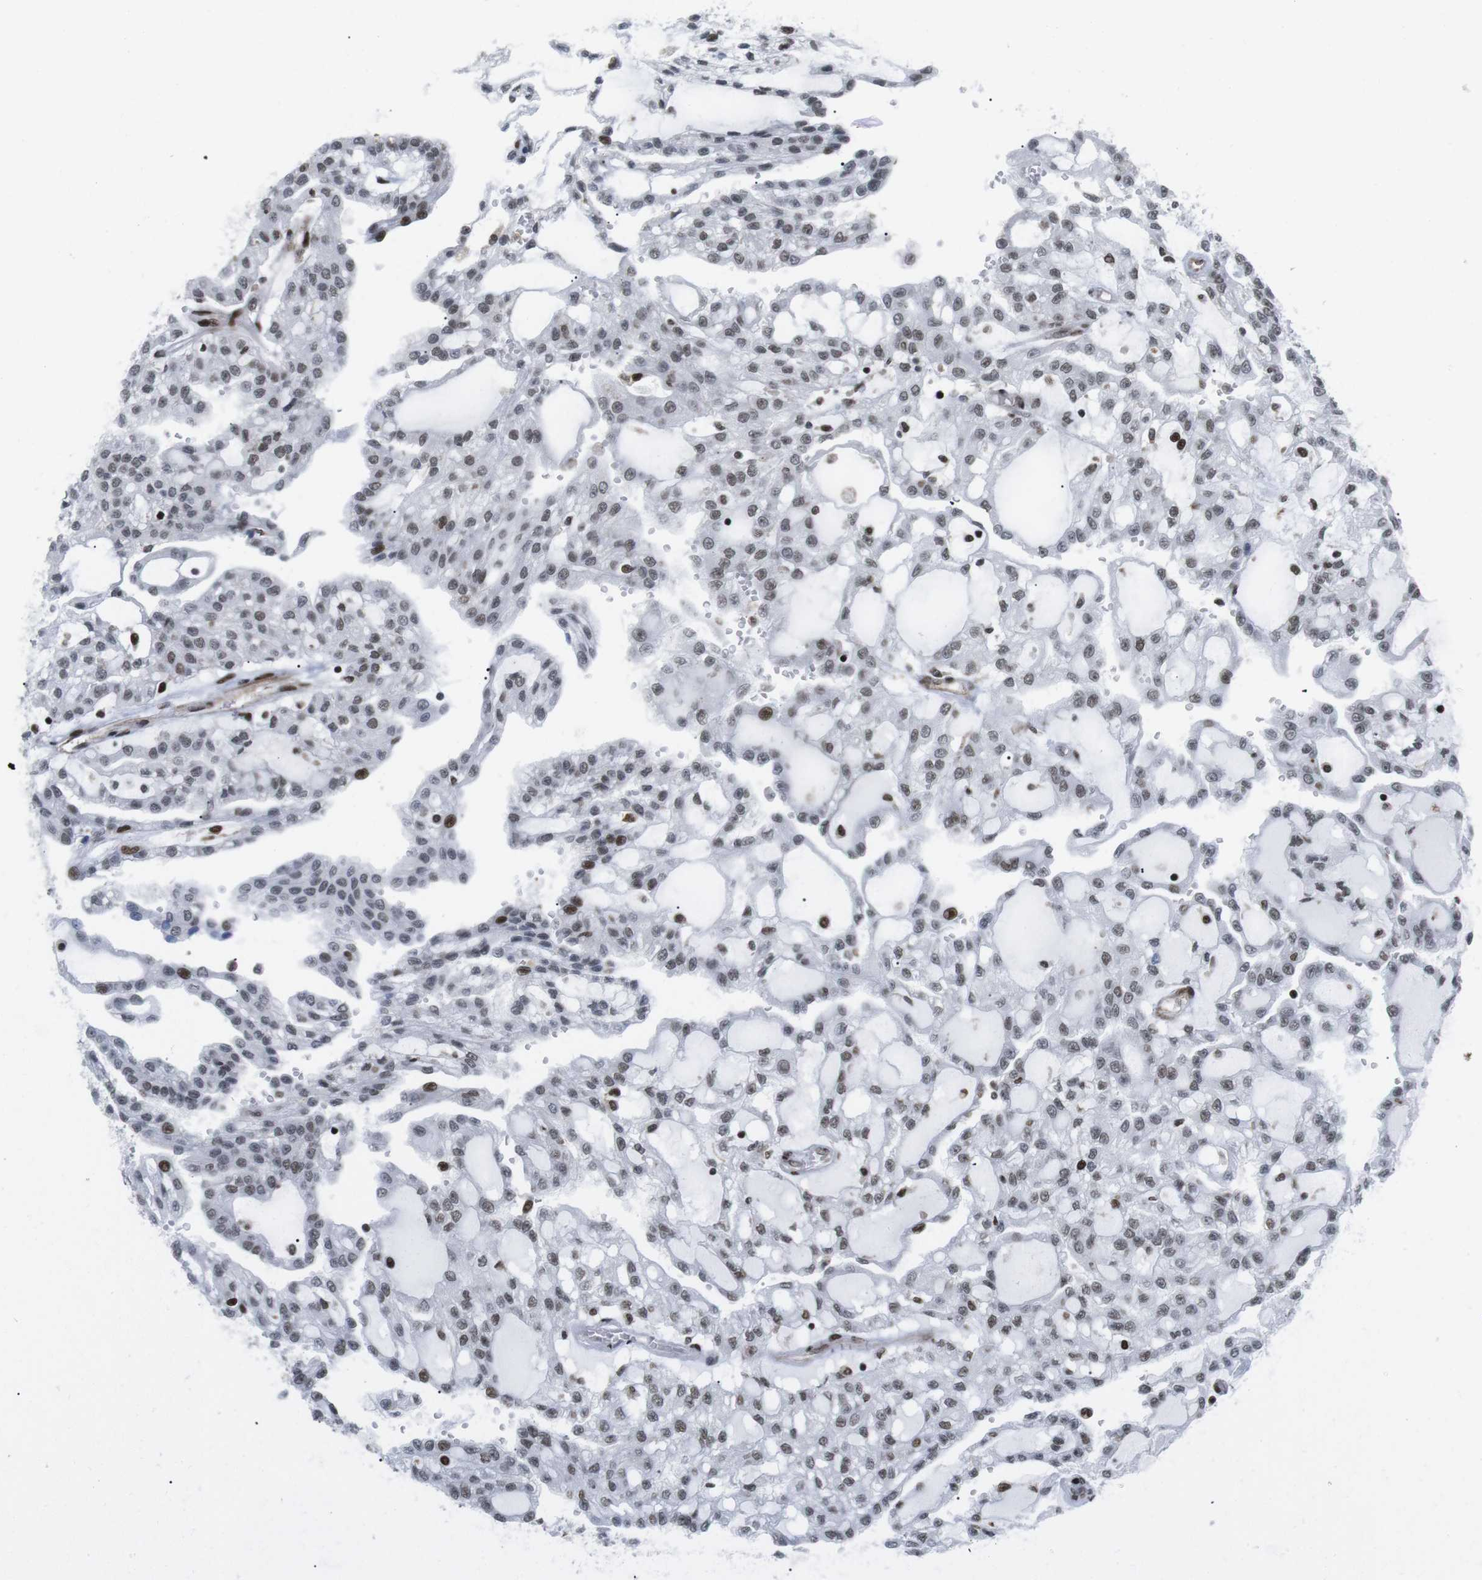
{"staining": {"intensity": "moderate", "quantity": "25%-75%", "location": "nuclear"}, "tissue": "renal cancer", "cell_type": "Tumor cells", "image_type": "cancer", "snomed": [{"axis": "morphology", "description": "Adenocarcinoma, NOS"}, {"axis": "topography", "description": "Kidney"}], "caption": "Human renal adenocarcinoma stained with a protein marker exhibits moderate staining in tumor cells.", "gene": "ARID1A", "patient": {"sex": "male", "age": 63}}